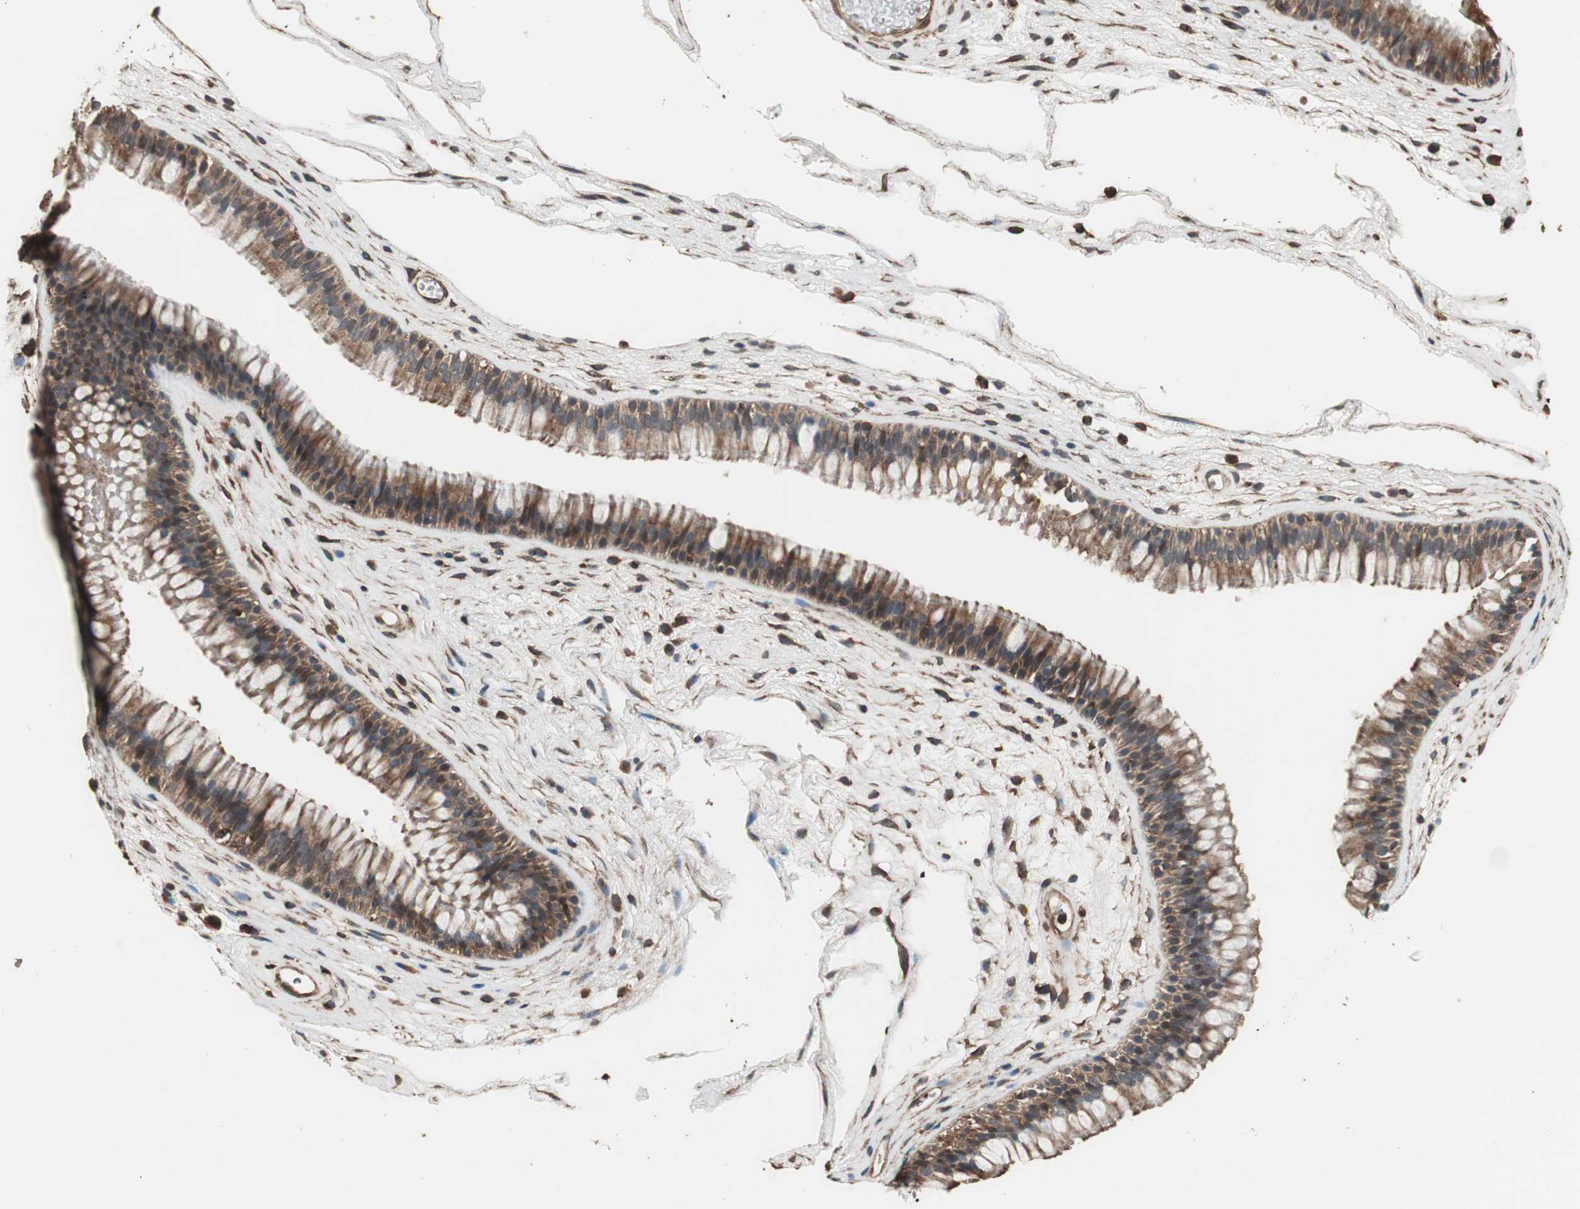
{"staining": {"intensity": "moderate", "quantity": ">75%", "location": "cytoplasmic/membranous"}, "tissue": "nasopharynx", "cell_type": "Respiratory epithelial cells", "image_type": "normal", "snomed": [{"axis": "morphology", "description": "Normal tissue, NOS"}, {"axis": "morphology", "description": "Inflammation, NOS"}, {"axis": "topography", "description": "Nasopharynx"}], "caption": "Immunohistochemistry of normal nasopharynx shows medium levels of moderate cytoplasmic/membranous staining in about >75% of respiratory epithelial cells. (Stains: DAB in brown, nuclei in blue, Microscopy: brightfield microscopy at high magnification).", "gene": "CCN4", "patient": {"sex": "male", "age": 48}}